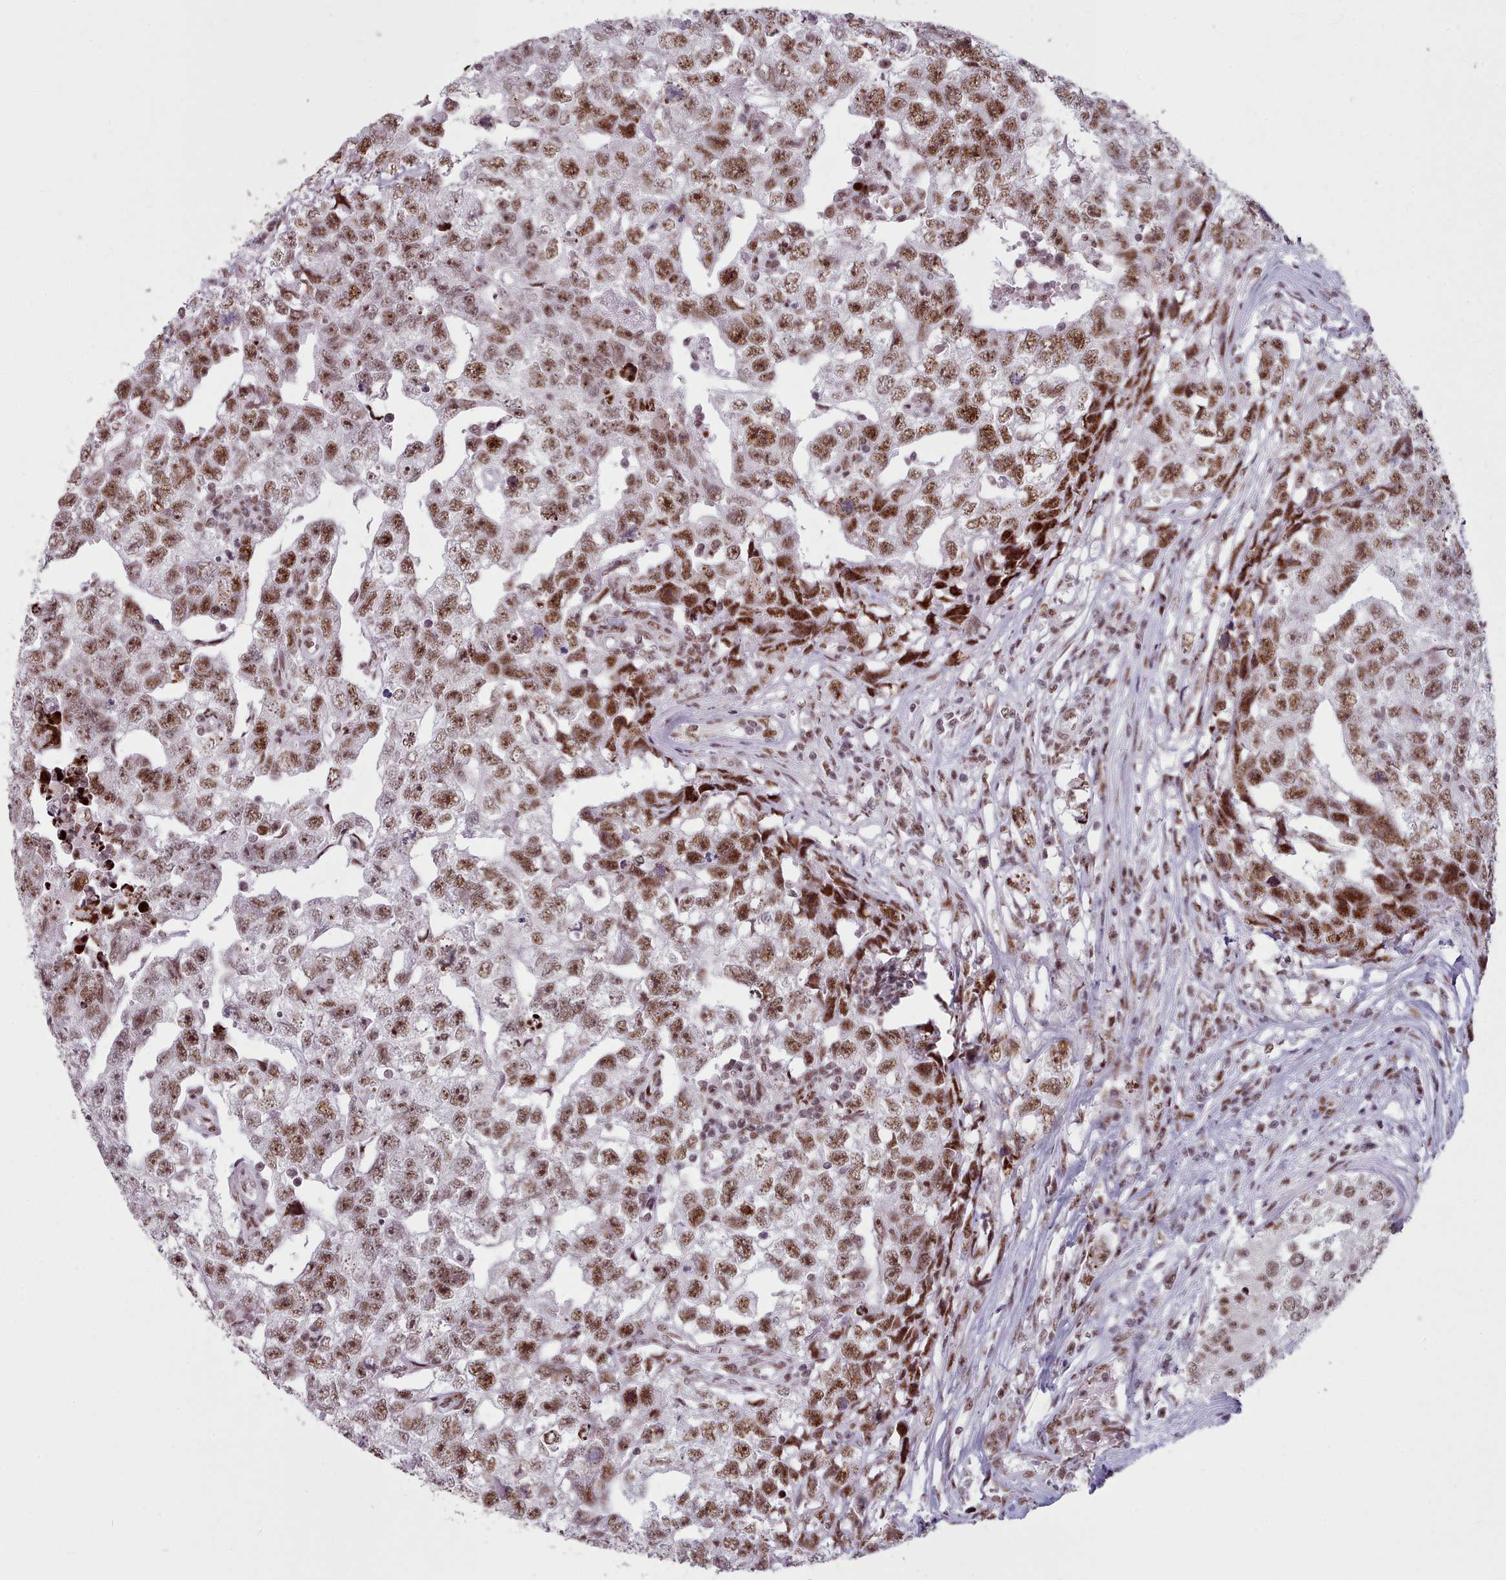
{"staining": {"intensity": "moderate", "quantity": ">75%", "location": "nuclear"}, "tissue": "testis cancer", "cell_type": "Tumor cells", "image_type": "cancer", "snomed": [{"axis": "morphology", "description": "Carcinoma, Embryonal, NOS"}, {"axis": "topography", "description": "Testis"}], "caption": "Immunohistochemistry (IHC) of embryonal carcinoma (testis) displays medium levels of moderate nuclear positivity in about >75% of tumor cells.", "gene": "SRRM1", "patient": {"sex": "male", "age": 22}}